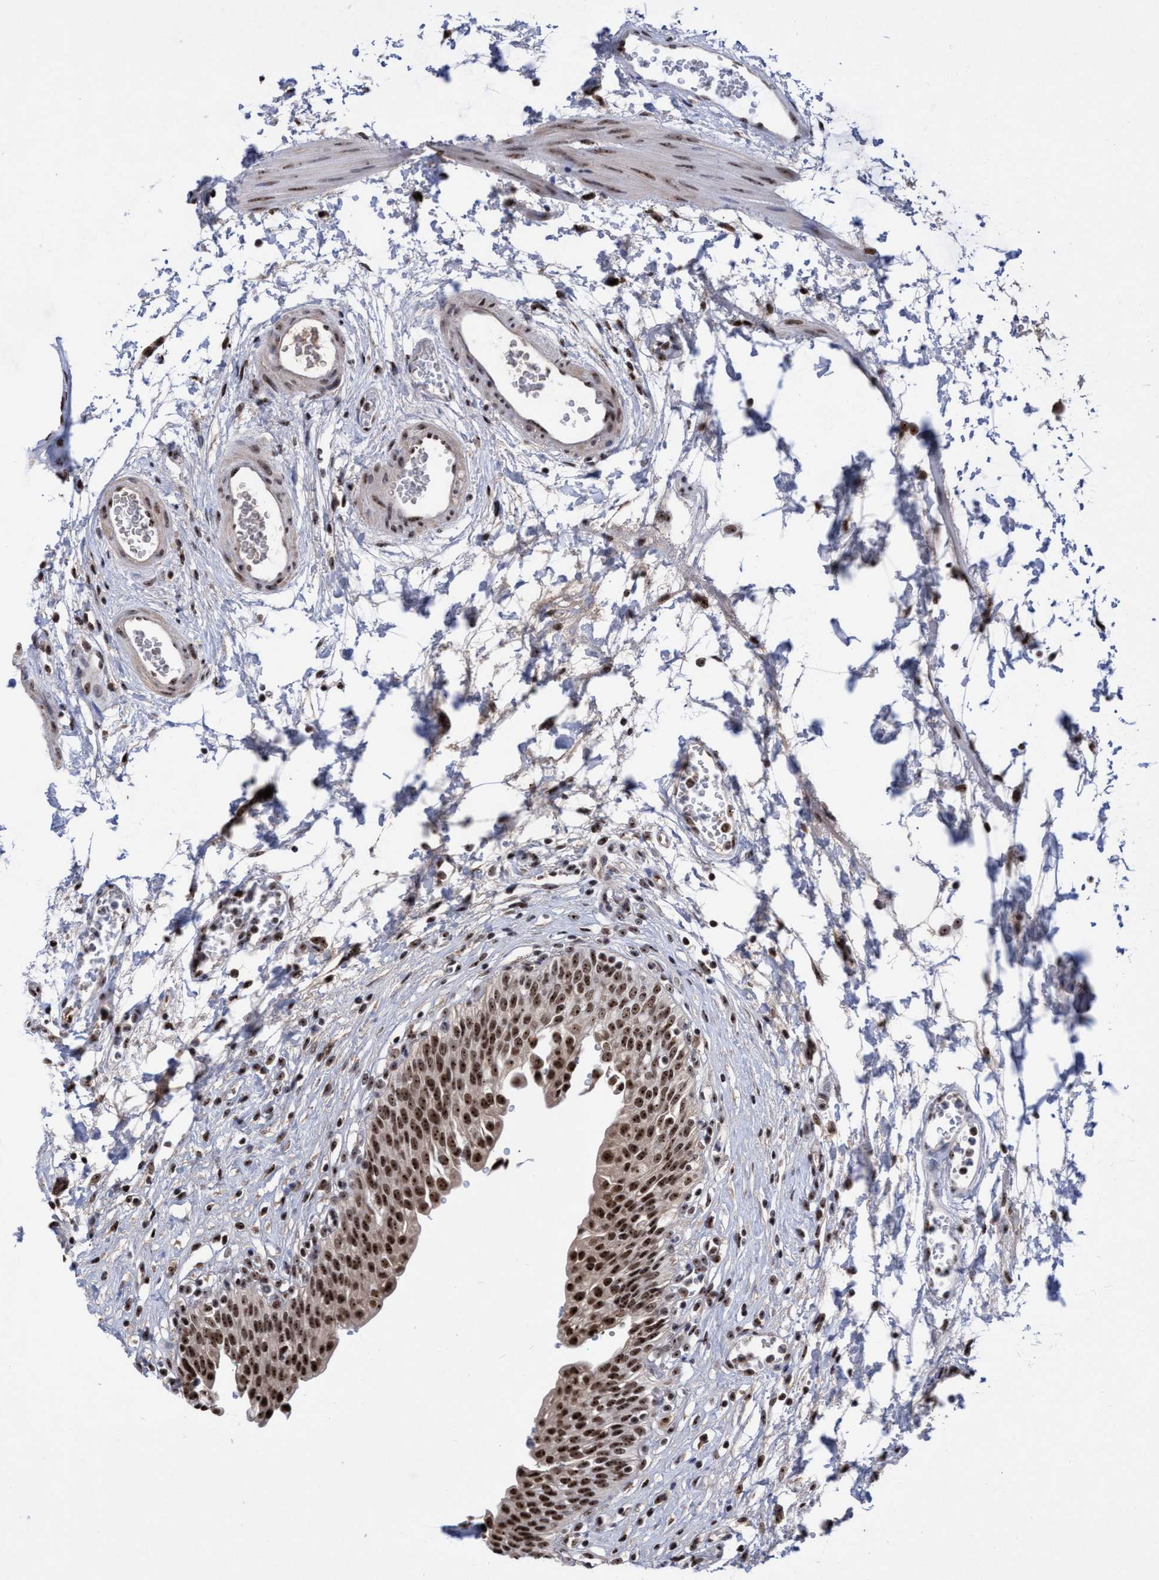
{"staining": {"intensity": "strong", "quantity": ">75%", "location": "nuclear"}, "tissue": "urinary bladder", "cell_type": "Urothelial cells", "image_type": "normal", "snomed": [{"axis": "morphology", "description": "Urothelial carcinoma, High grade"}, {"axis": "topography", "description": "Urinary bladder"}], "caption": "This photomicrograph displays immunohistochemistry staining of normal human urinary bladder, with high strong nuclear staining in about >75% of urothelial cells.", "gene": "EFCAB10", "patient": {"sex": "male", "age": 46}}